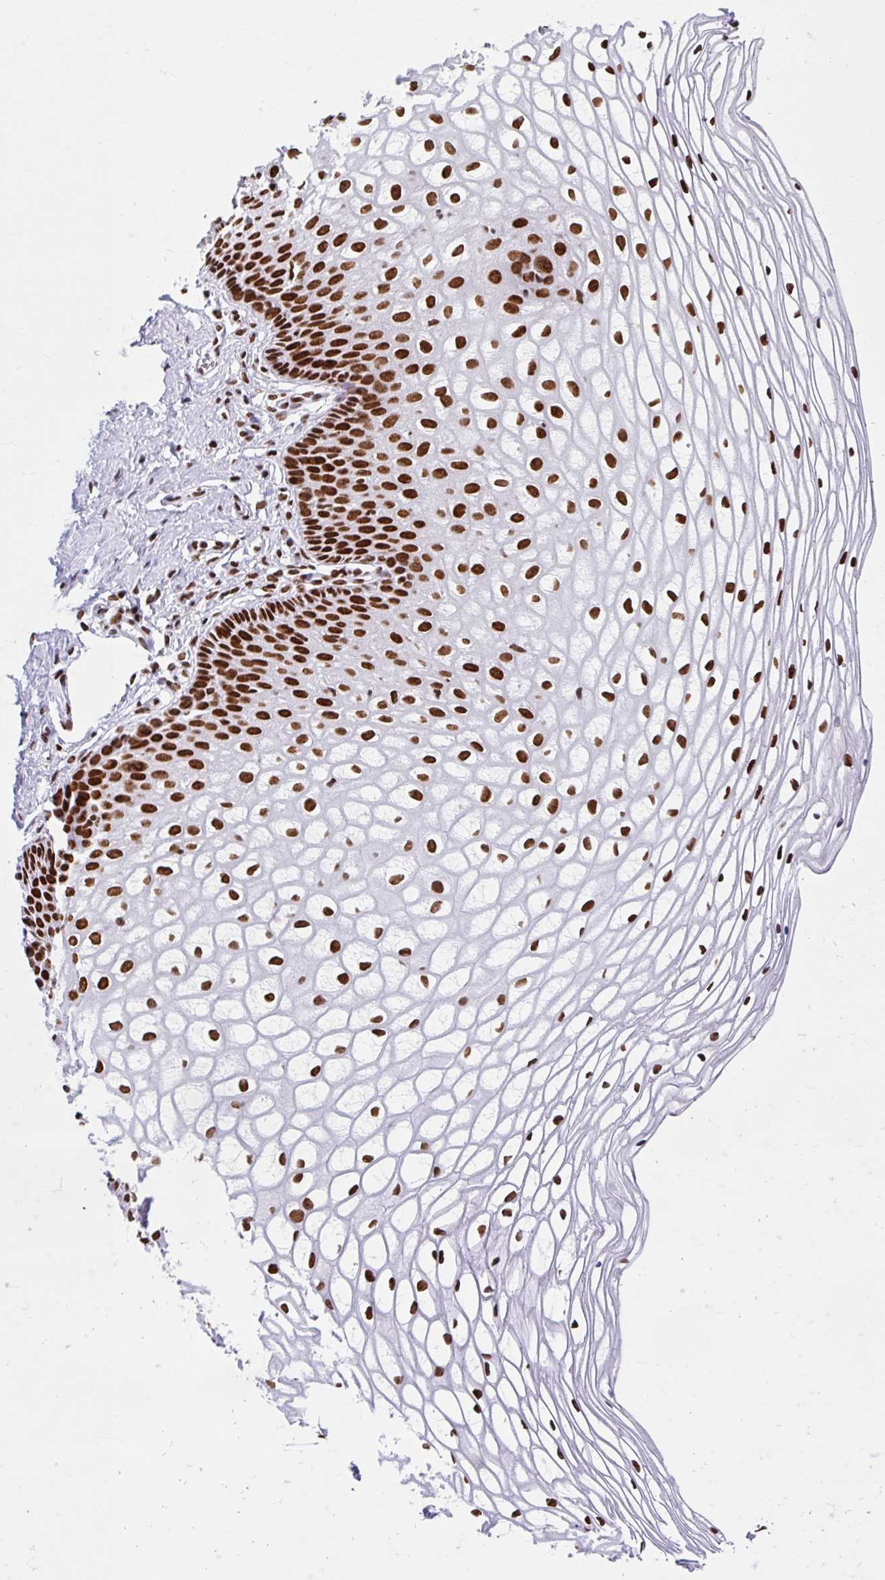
{"staining": {"intensity": "strong", "quantity": ">75%", "location": "nuclear"}, "tissue": "cervix", "cell_type": "Glandular cells", "image_type": "normal", "snomed": [{"axis": "morphology", "description": "Normal tissue, NOS"}, {"axis": "topography", "description": "Cervix"}], "caption": "Immunohistochemical staining of unremarkable cervix demonstrates high levels of strong nuclear expression in about >75% of glandular cells. (DAB IHC, brown staining for protein, blue staining for nuclei).", "gene": "KHDRBS1", "patient": {"sex": "female", "age": 36}}